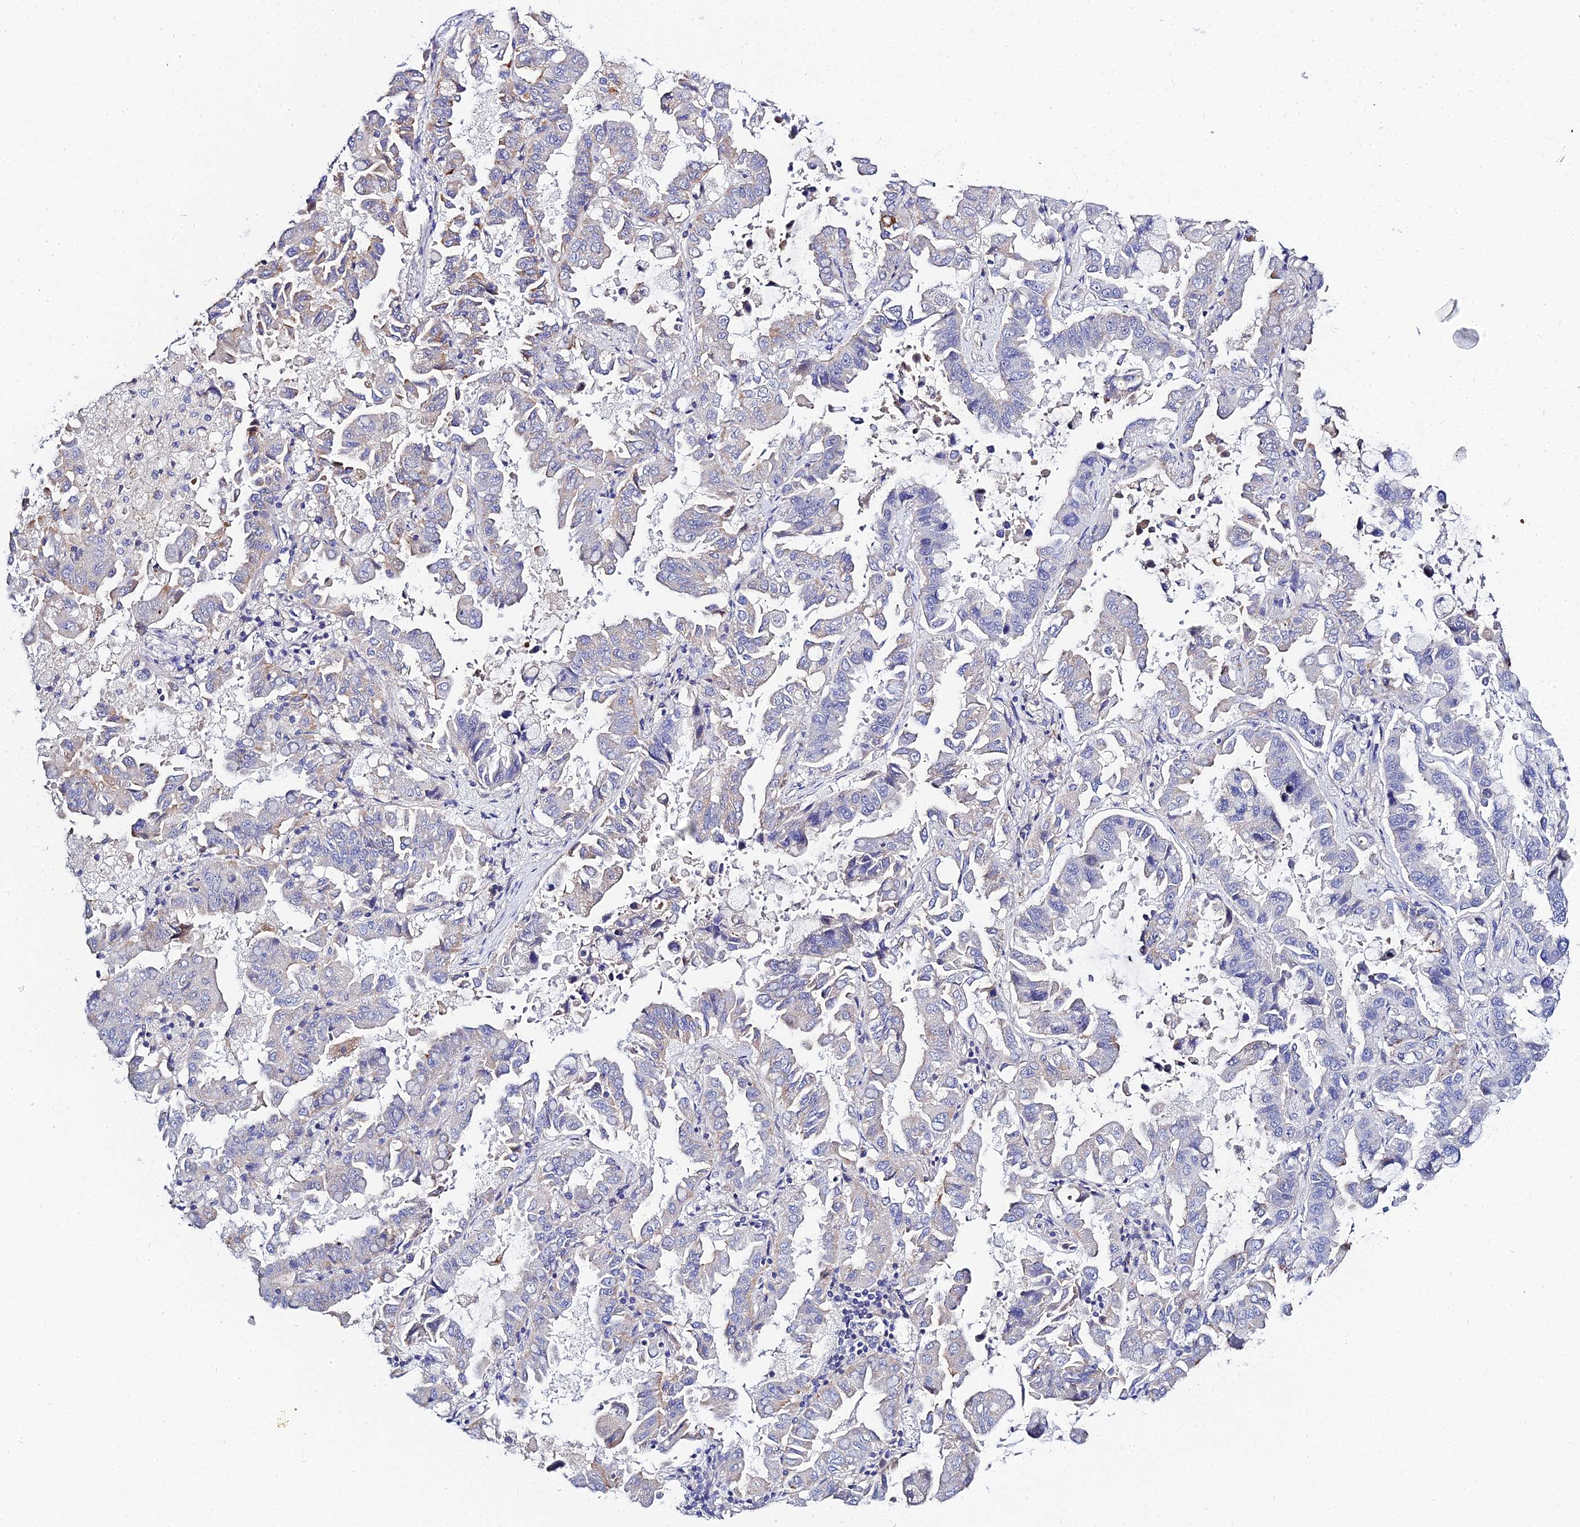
{"staining": {"intensity": "negative", "quantity": "none", "location": "none"}, "tissue": "lung cancer", "cell_type": "Tumor cells", "image_type": "cancer", "snomed": [{"axis": "morphology", "description": "Adenocarcinoma, NOS"}, {"axis": "topography", "description": "Lung"}], "caption": "This is an IHC histopathology image of lung cancer (adenocarcinoma). There is no expression in tumor cells.", "gene": "APOBEC3H", "patient": {"sex": "male", "age": 64}}